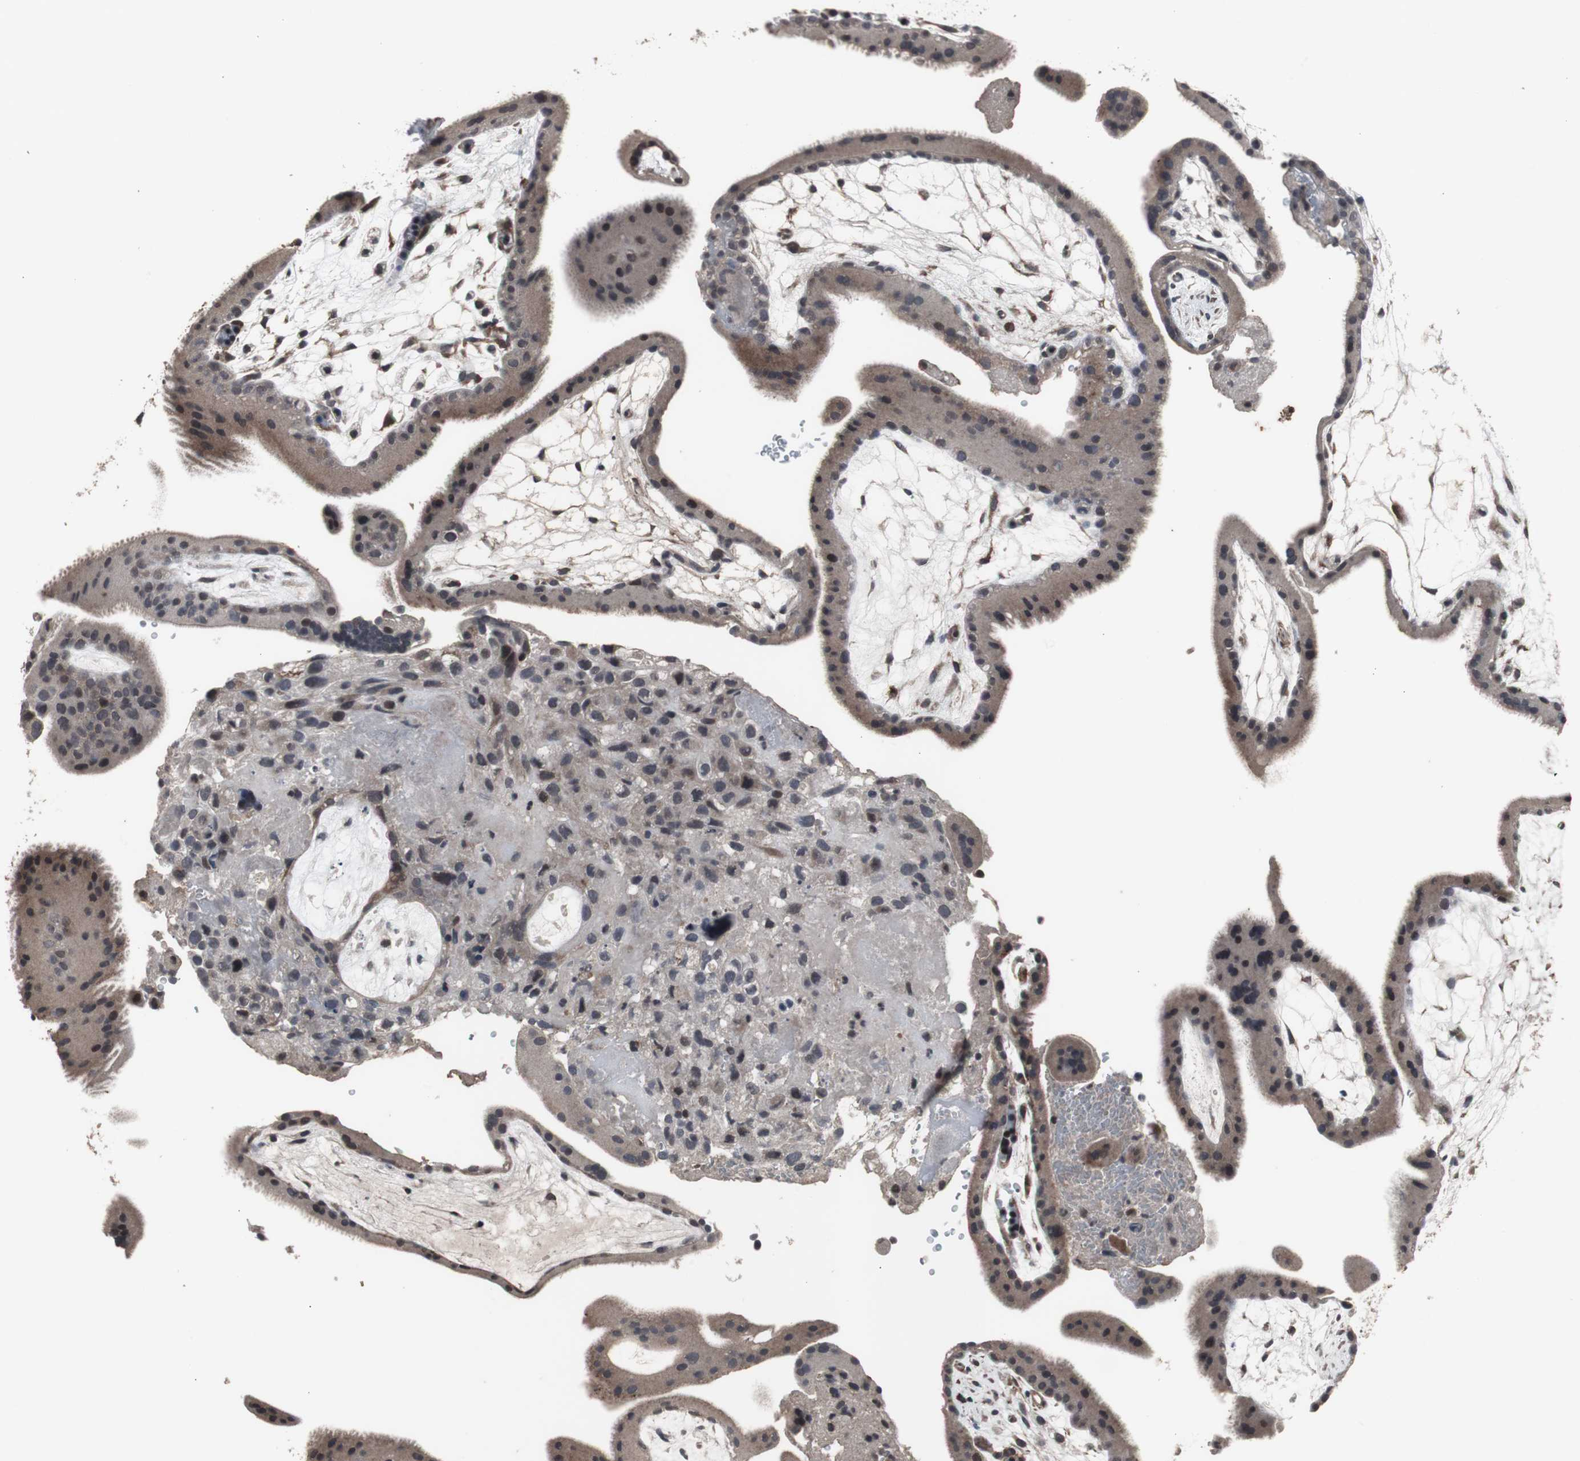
{"staining": {"intensity": "weak", "quantity": ">75%", "location": "cytoplasmic/membranous"}, "tissue": "placenta", "cell_type": "Decidual cells", "image_type": "normal", "snomed": [{"axis": "morphology", "description": "Normal tissue, NOS"}, {"axis": "topography", "description": "Placenta"}], "caption": "Decidual cells reveal low levels of weak cytoplasmic/membranous expression in approximately >75% of cells in unremarkable placenta.", "gene": "CRADD", "patient": {"sex": "female", "age": 19}}